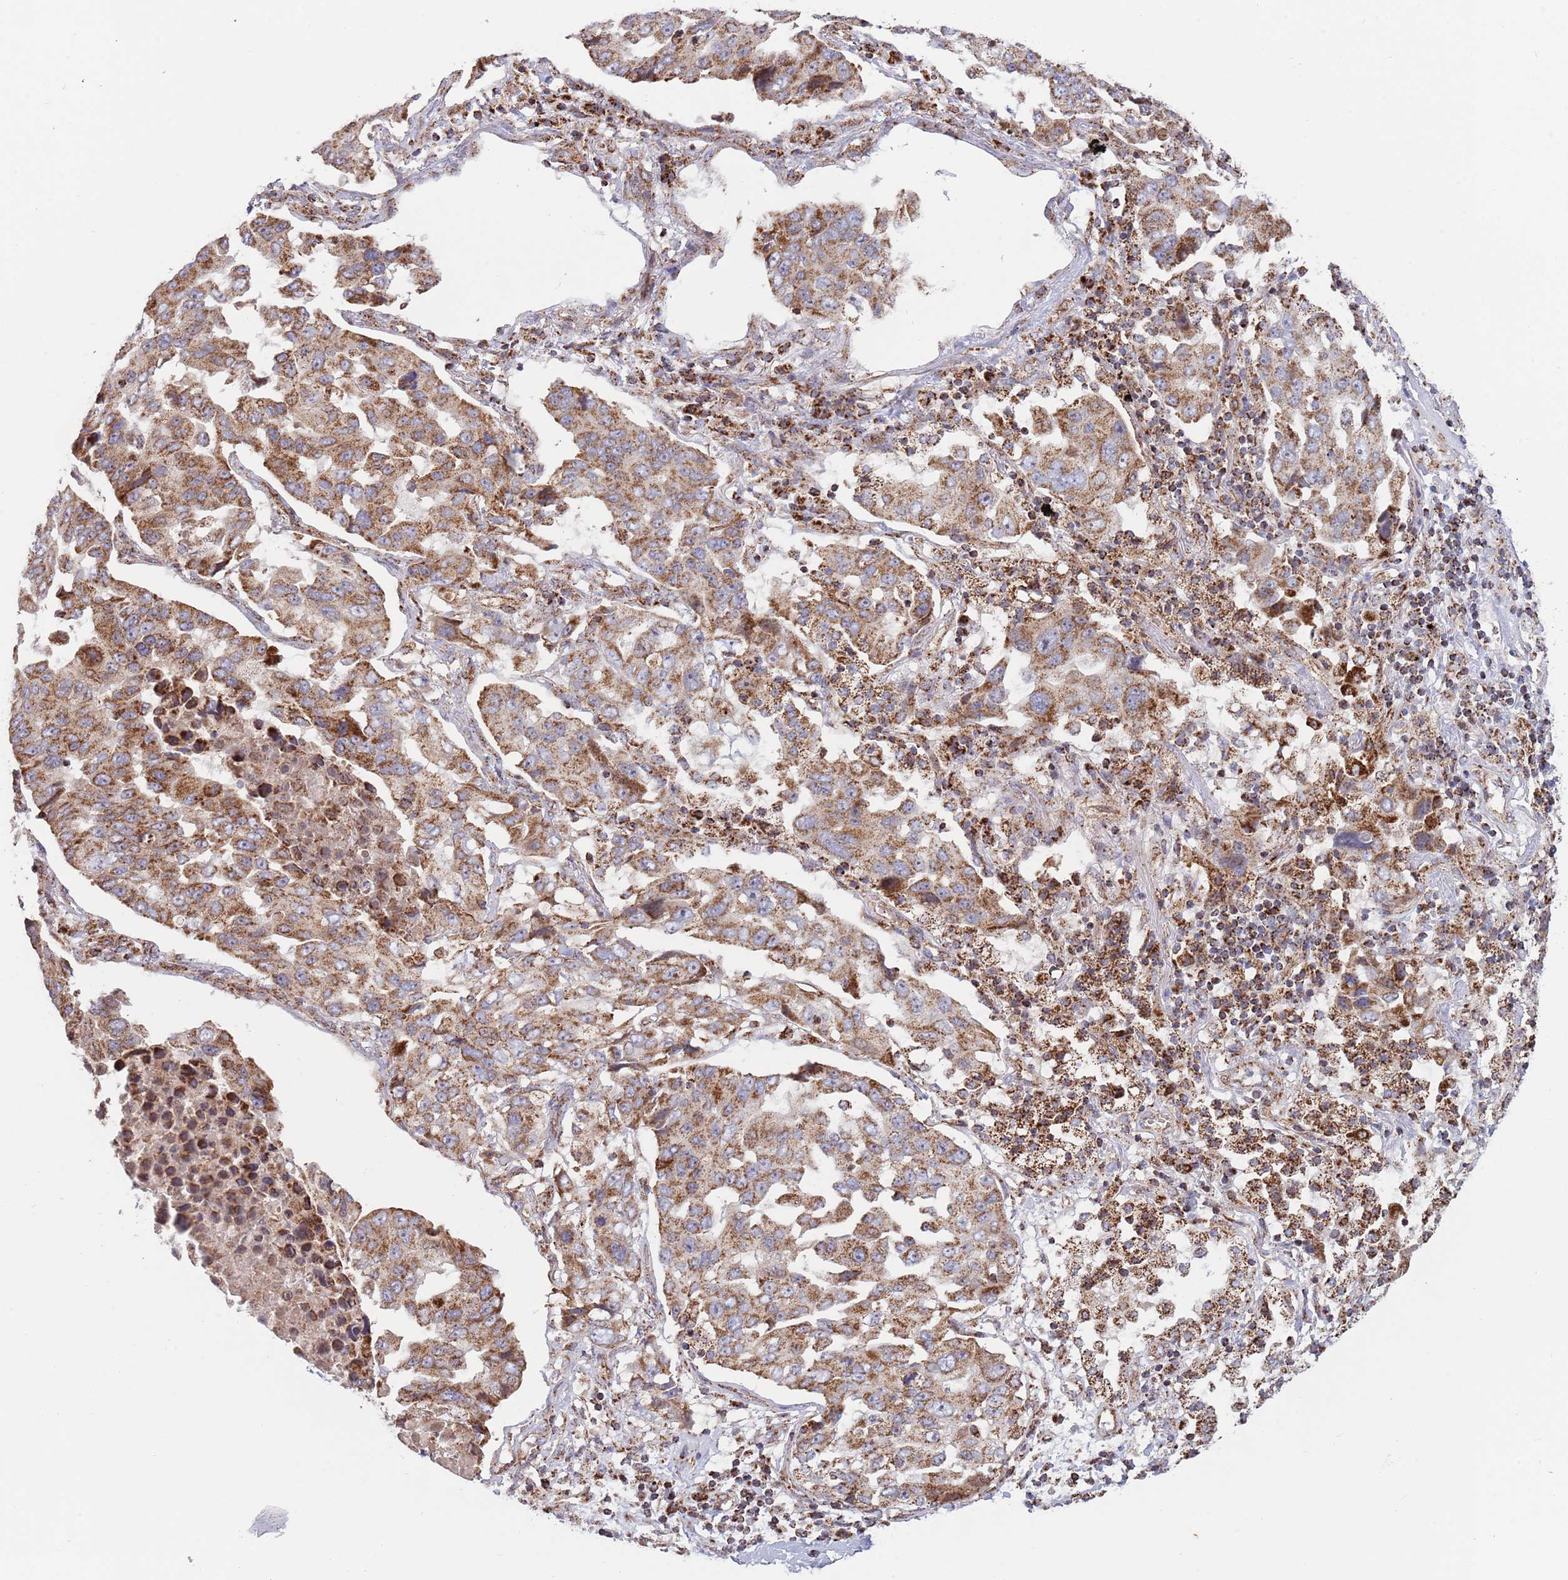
{"staining": {"intensity": "moderate", "quantity": ">75%", "location": "cytoplasmic/membranous"}, "tissue": "lung cancer", "cell_type": "Tumor cells", "image_type": "cancer", "snomed": [{"axis": "morphology", "description": "Adenocarcinoma, NOS"}, {"axis": "topography", "description": "Lung"}], "caption": "Immunohistochemistry (IHC) staining of lung cancer (adenocarcinoma), which reveals medium levels of moderate cytoplasmic/membranous staining in about >75% of tumor cells indicating moderate cytoplasmic/membranous protein staining. The staining was performed using DAB (3,3'-diaminobenzidine) (brown) for protein detection and nuclei were counterstained in hematoxylin (blue).", "gene": "ATP5PD", "patient": {"sex": "female", "age": 65}}